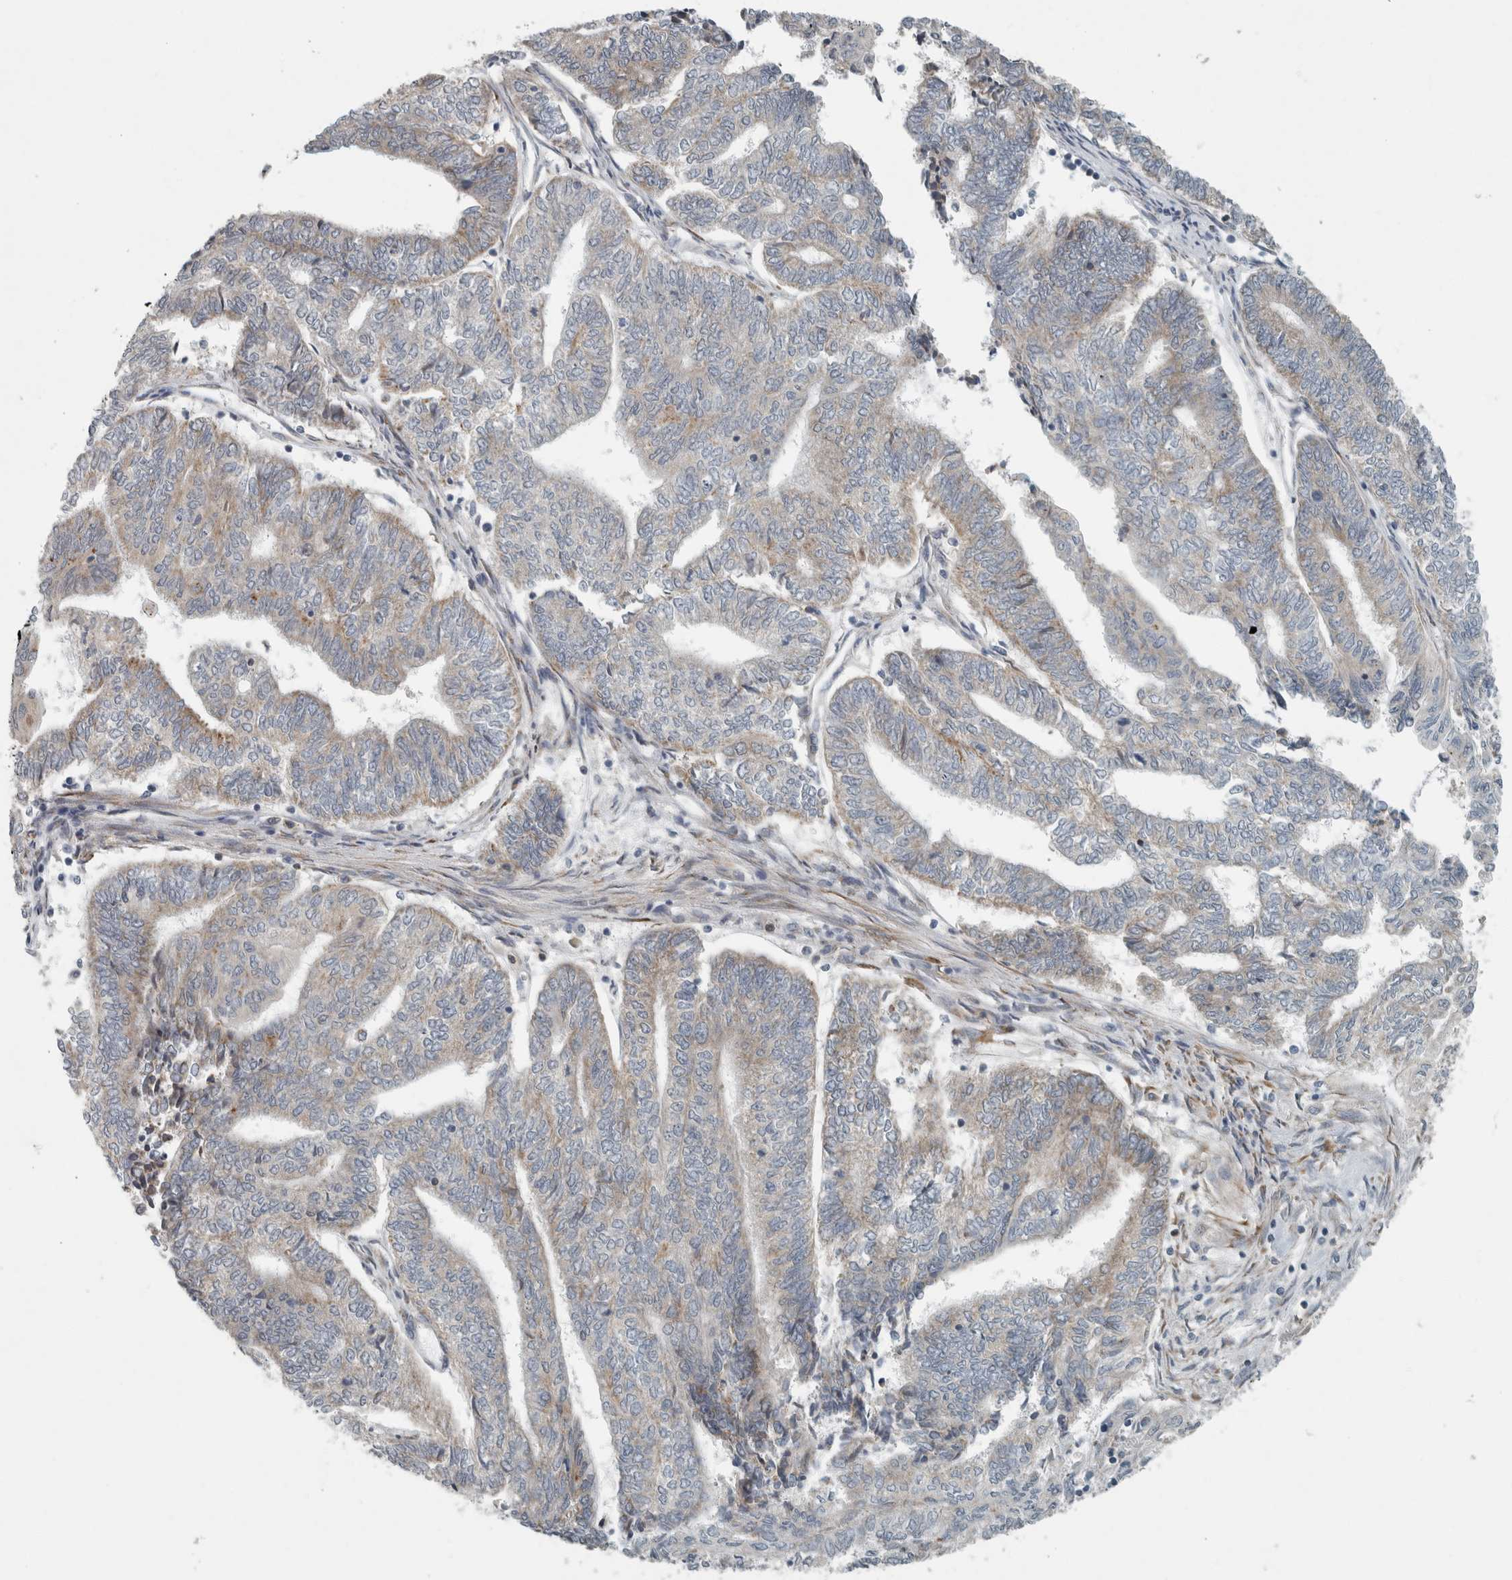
{"staining": {"intensity": "weak", "quantity": "<25%", "location": "cytoplasmic/membranous"}, "tissue": "endometrial cancer", "cell_type": "Tumor cells", "image_type": "cancer", "snomed": [{"axis": "morphology", "description": "Adenocarcinoma, NOS"}, {"axis": "topography", "description": "Uterus"}, {"axis": "topography", "description": "Endometrium"}], "caption": "Immunohistochemistry (IHC) image of neoplastic tissue: endometrial cancer (adenocarcinoma) stained with DAB demonstrates no significant protein positivity in tumor cells. (Brightfield microscopy of DAB (3,3'-diaminobenzidine) immunohistochemistry (IHC) at high magnification).", "gene": "KIF1C", "patient": {"sex": "female", "age": 70}}